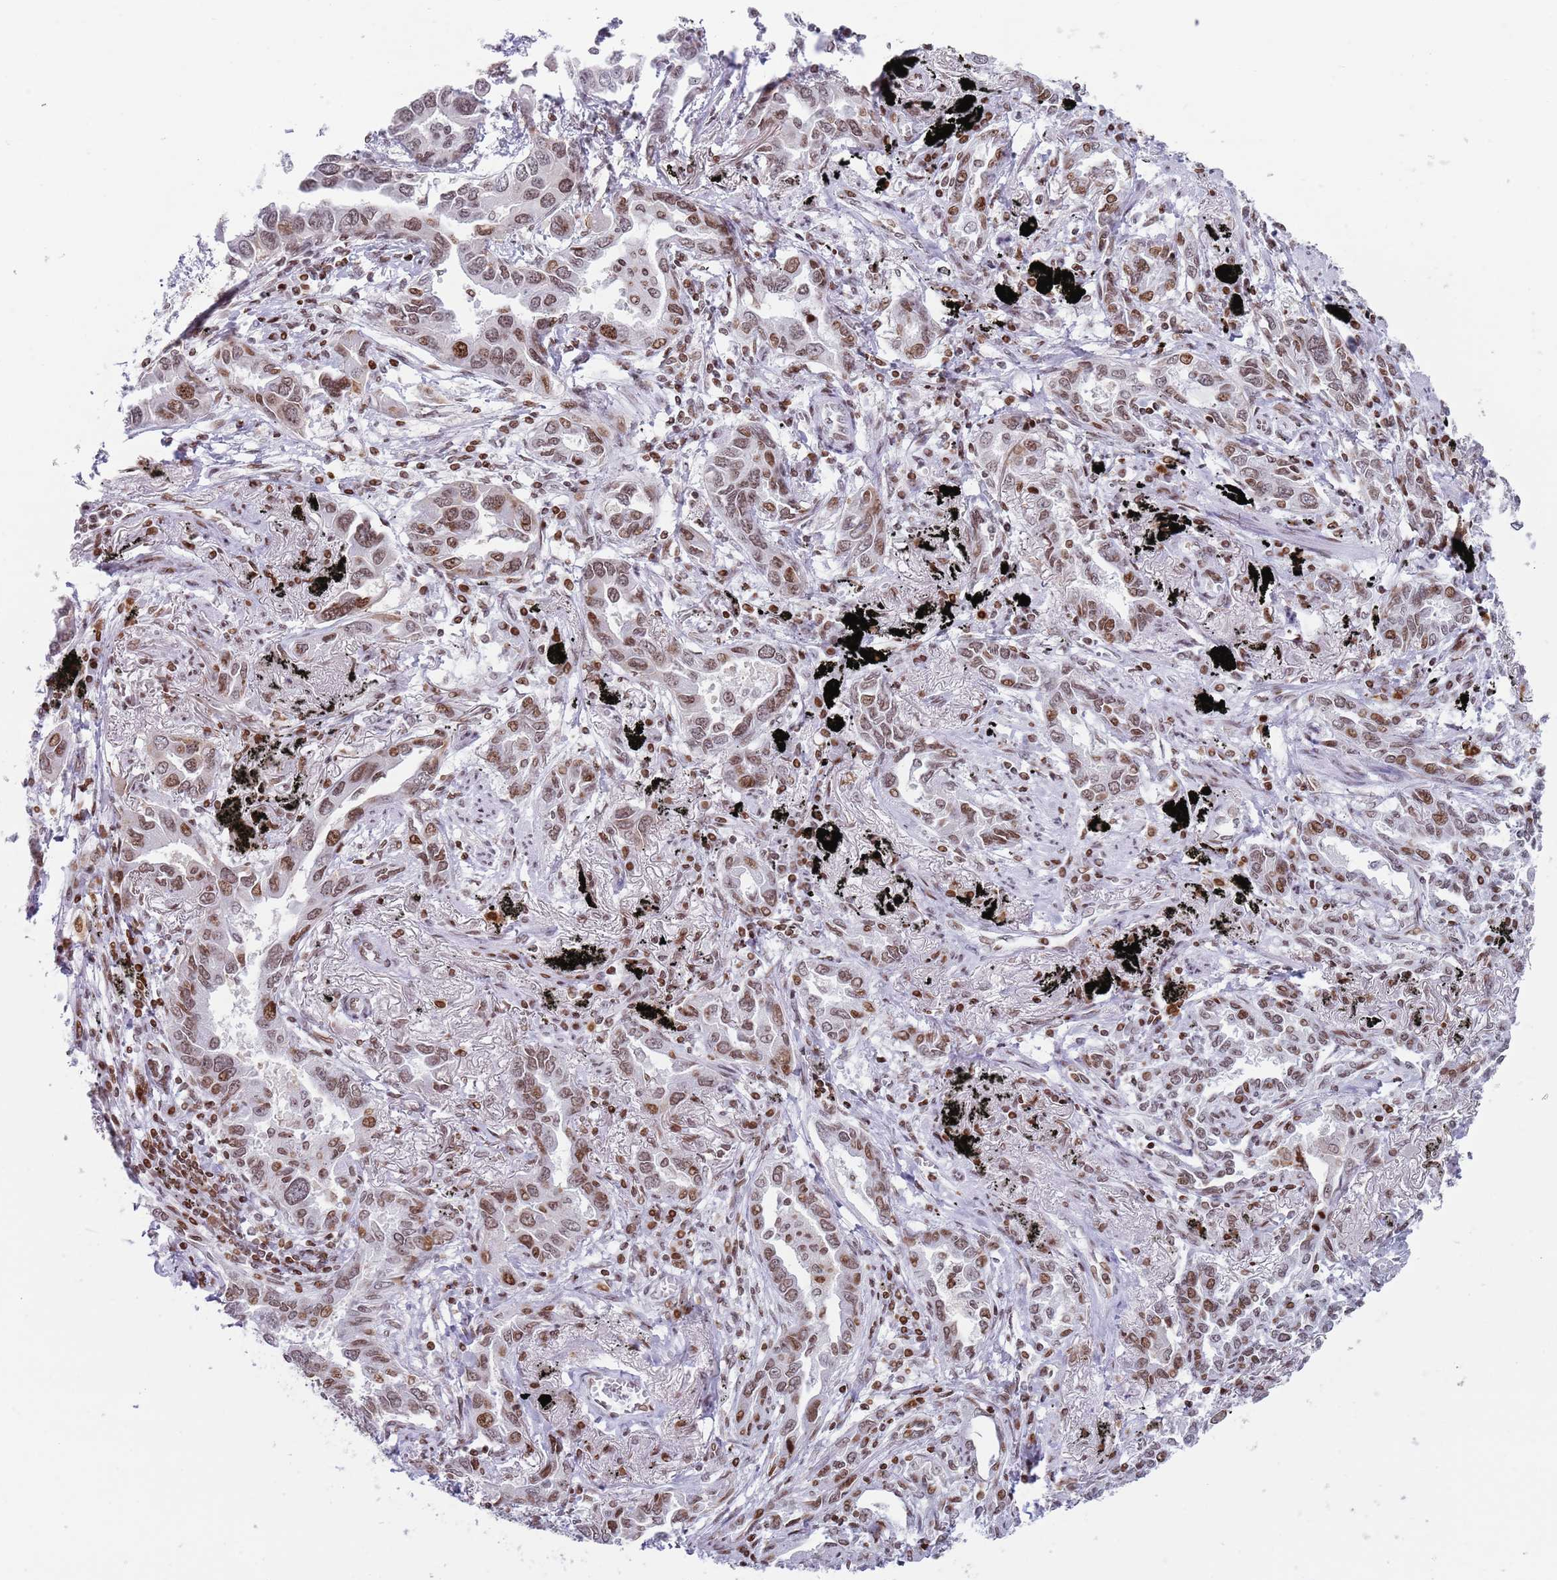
{"staining": {"intensity": "moderate", "quantity": ">75%", "location": "nuclear"}, "tissue": "lung cancer", "cell_type": "Tumor cells", "image_type": "cancer", "snomed": [{"axis": "morphology", "description": "Adenocarcinoma, NOS"}, {"axis": "topography", "description": "Lung"}], "caption": "Immunohistochemical staining of adenocarcinoma (lung) displays medium levels of moderate nuclear staining in approximately >75% of tumor cells.", "gene": "HDAC8", "patient": {"sex": "male", "age": 67}}